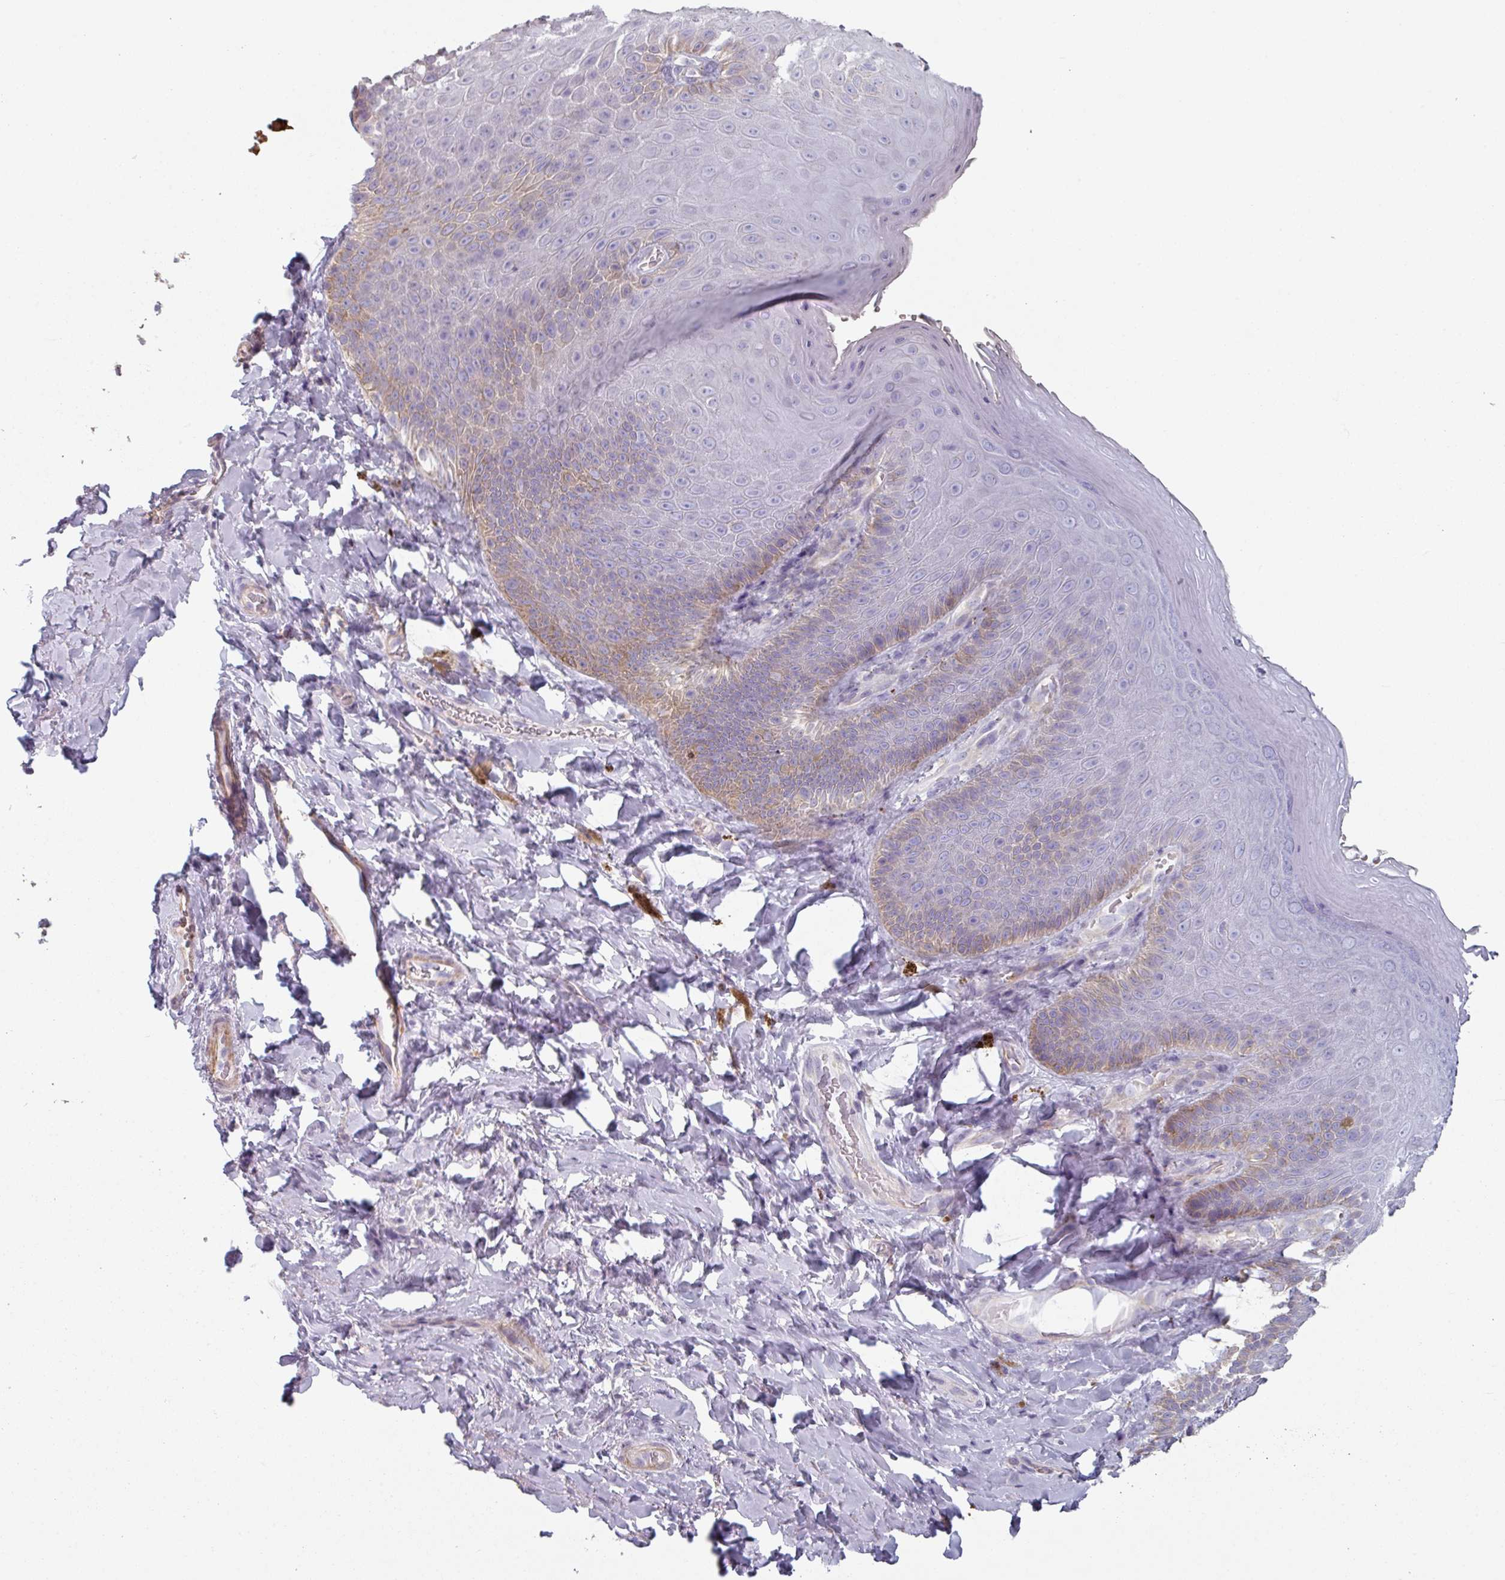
{"staining": {"intensity": "moderate", "quantity": "25%-75%", "location": "cytoplasmic/membranous"}, "tissue": "skin", "cell_type": "Epidermal cells", "image_type": "normal", "snomed": [{"axis": "morphology", "description": "Normal tissue, NOS"}, {"axis": "topography", "description": "Anal"}, {"axis": "topography", "description": "Peripheral nerve tissue"}], "caption": "Immunohistochemistry (IHC) (DAB (3,3'-diaminobenzidine)) staining of normal human skin shows moderate cytoplasmic/membranous protein positivity in about 25%-75% of epidermal cells.", "gene": "GSTA1", "patient": {"sex": "male", "age": 53}}